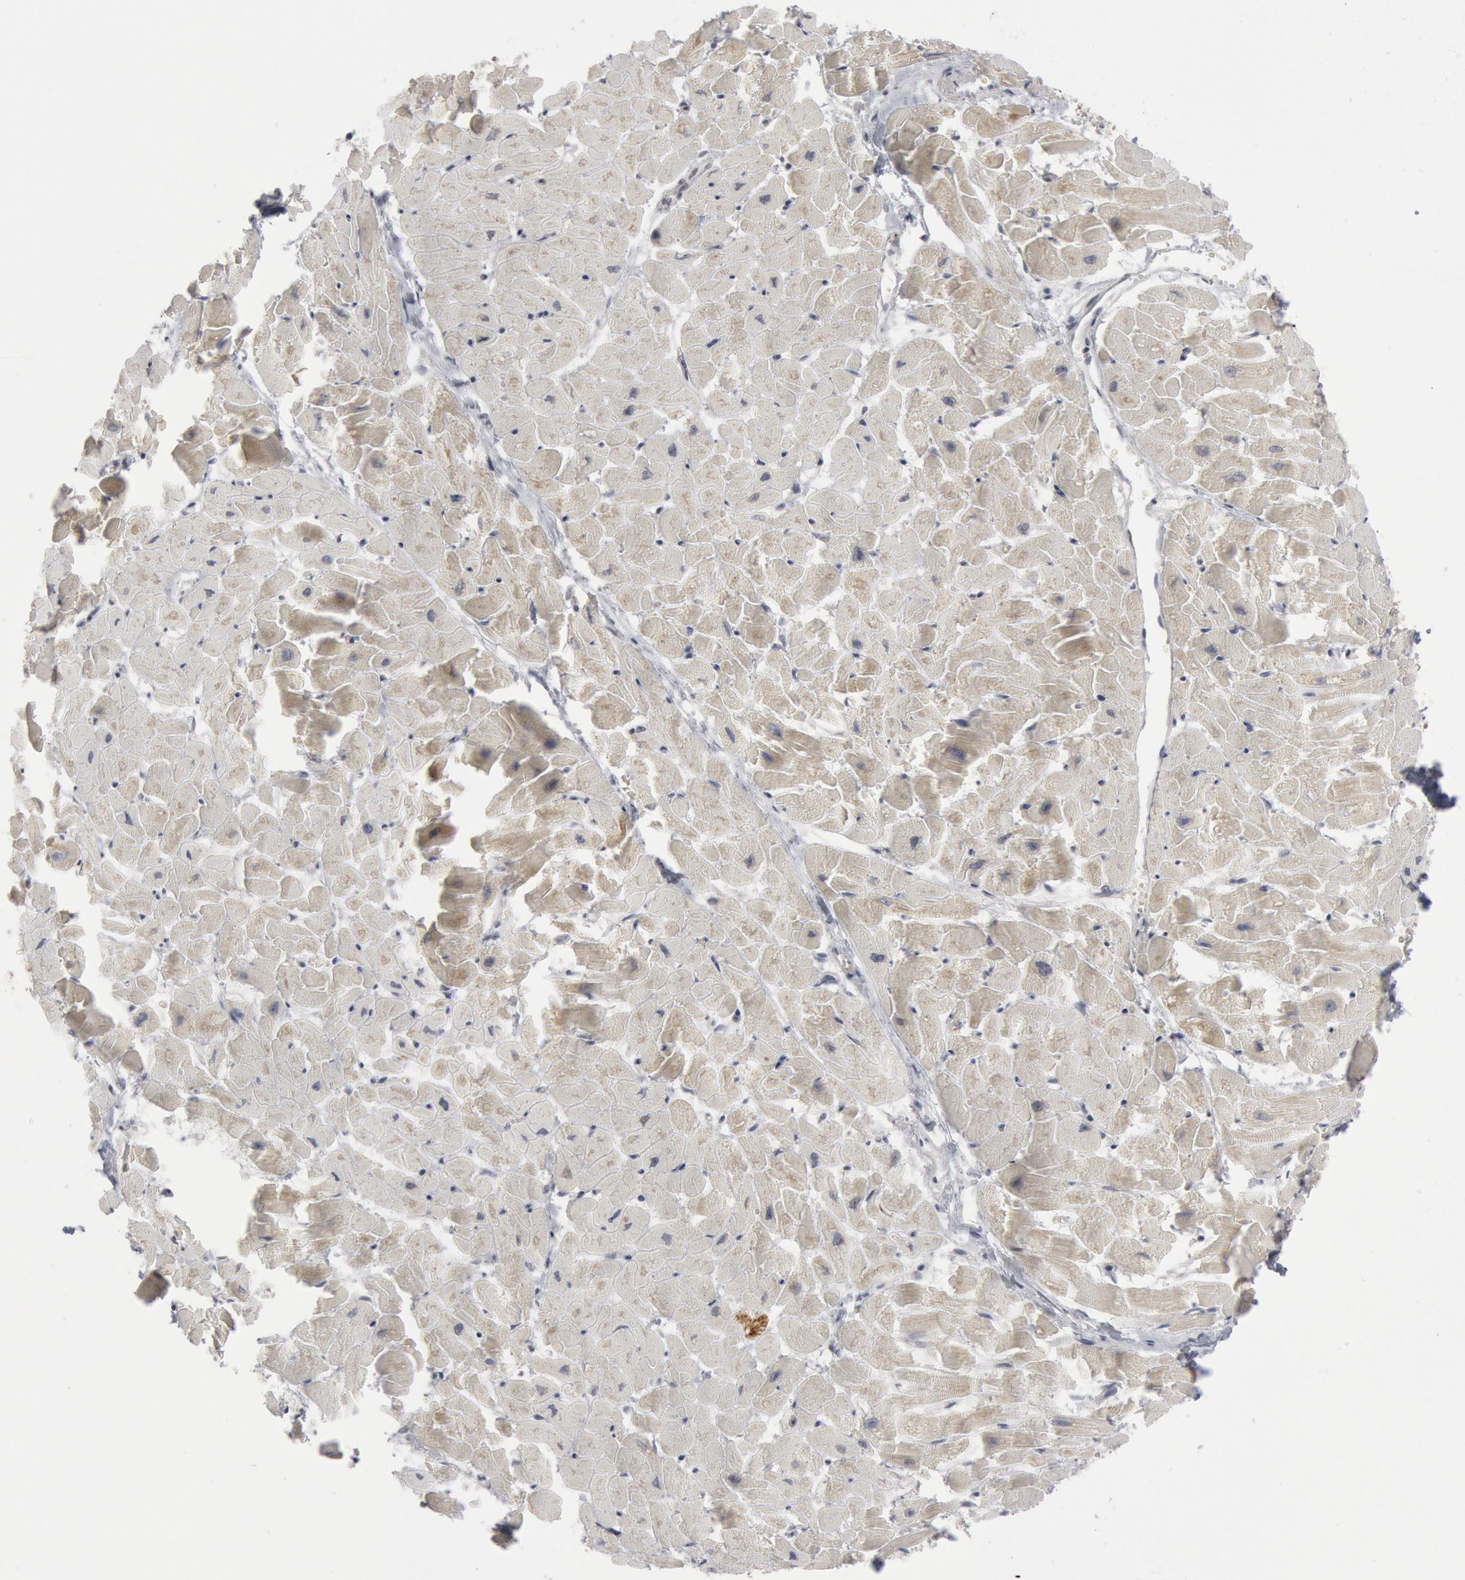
{"staining": {"intensity": "weak", "quantity": "<25%", "location": "cytoplasmic/membranous"}, "tissue": "heart muscle", "cell_type": "Cardiomyocytes", "image_type": "normal", "snomed": [{"axis": "morphology", "description": "Normal tissue, NOS"}, {"axis": "topography", "description": "Heart"}], "caption": "This is a histopathology image of IHC staining of normal heart muscle, which shows no positivity in cardiomyocytes.", "gene": "CASP9", "patient": {"sex": "female", "age": 19}}